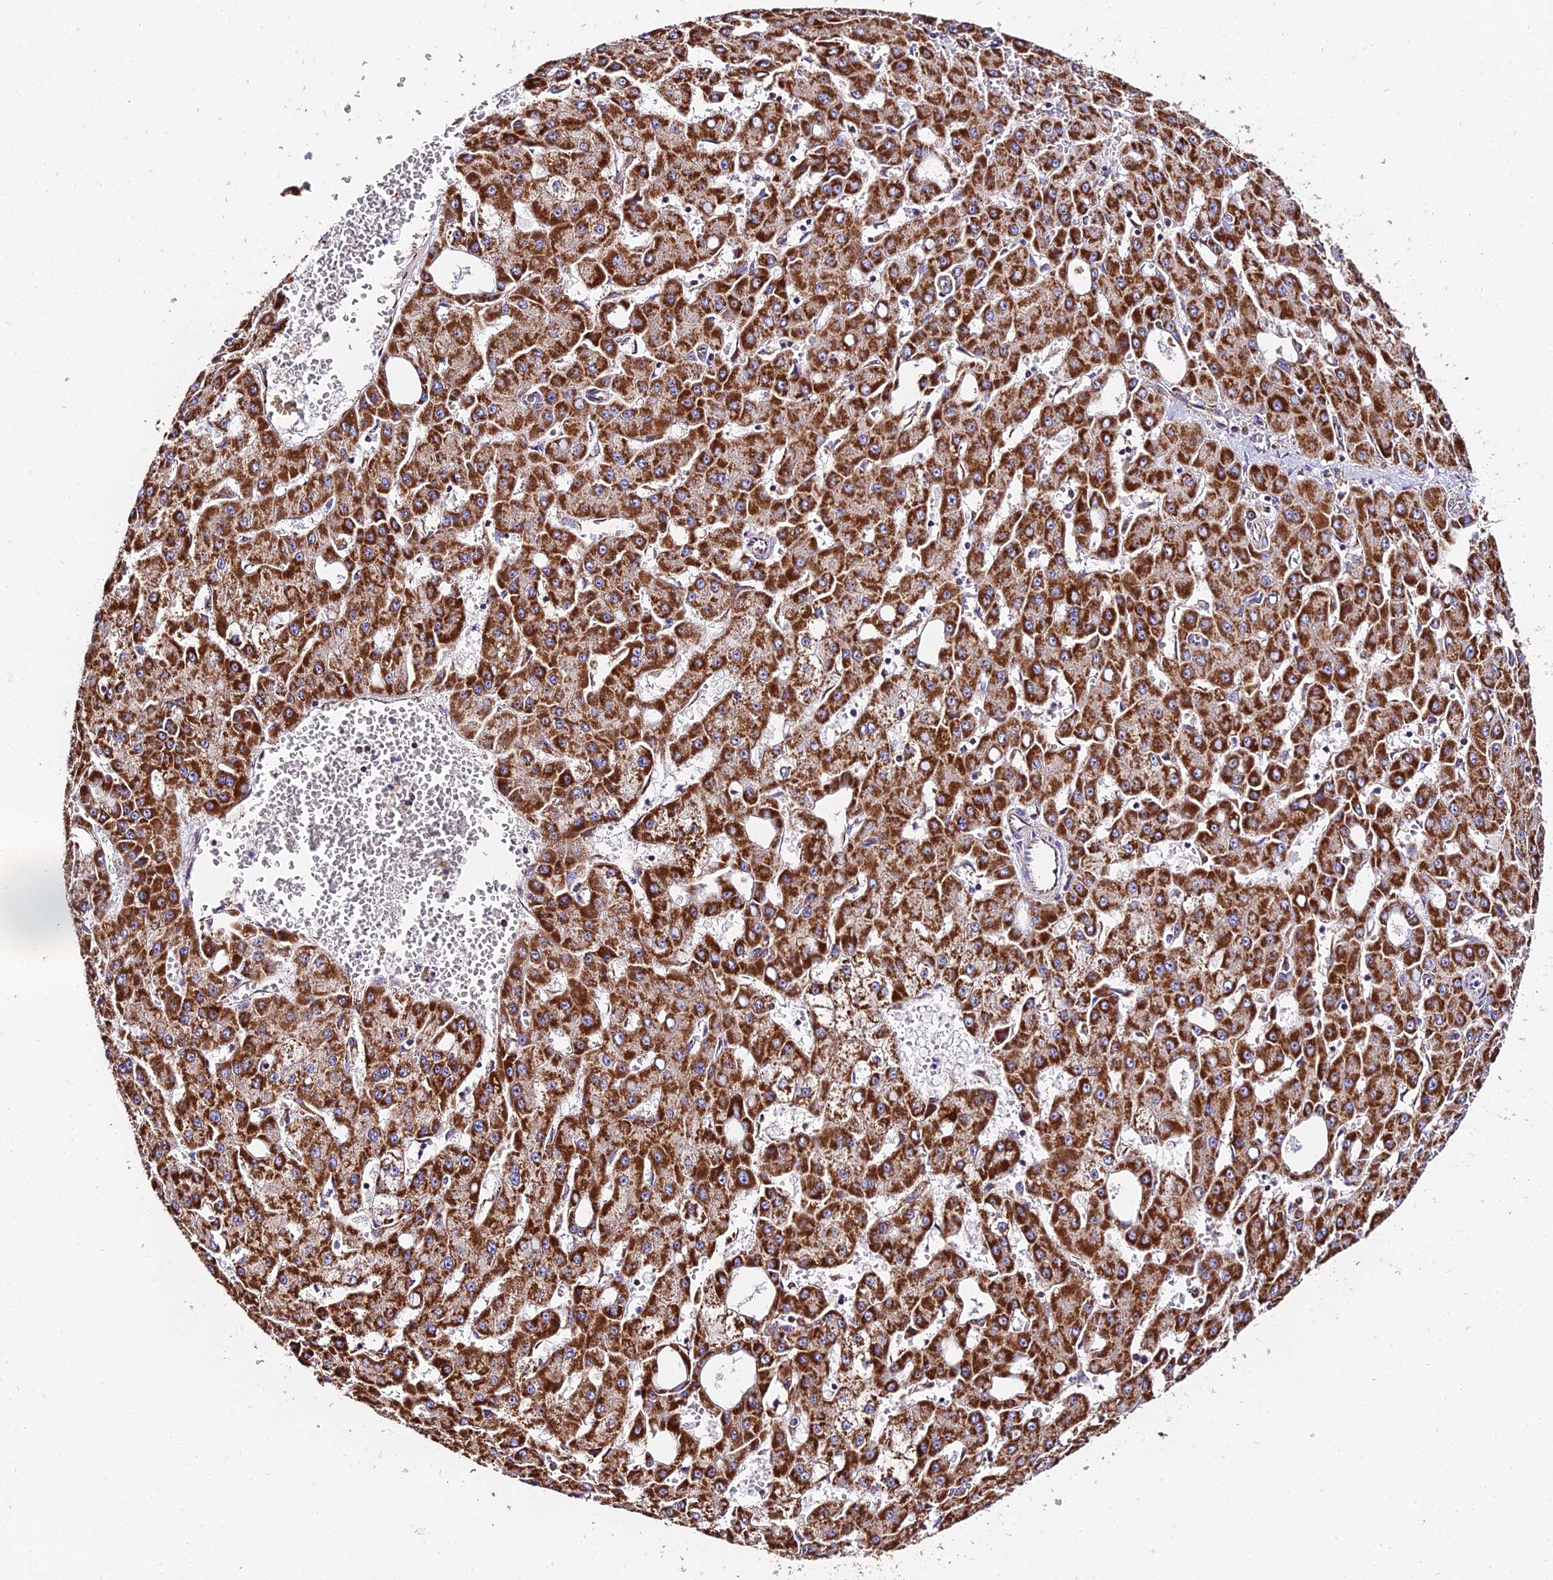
{"staining": {"intensity": "strong", "quantity": ">75%", "location": "cytoplasmic/membranous"}, "tissue": "liver cancer", "cell_type": "Tumor cells", "image_type": "cancer", "snomed": [{"axis": "morphology", "description": "Carcinoma, Hepatocellular, NOS"}, {"axis": "topography", "description": "Liver"}], "caption": "Immunohistochemical staining of liver hepatocellular carcinoma demonstrates strong cytoplasmic/membranous protein staining in about >75% of tumor cells. (IHC, brightfield microscopy, high magnification).", "gene": "OCIAD1", "patient": {"sex": "male", "age": 47}}